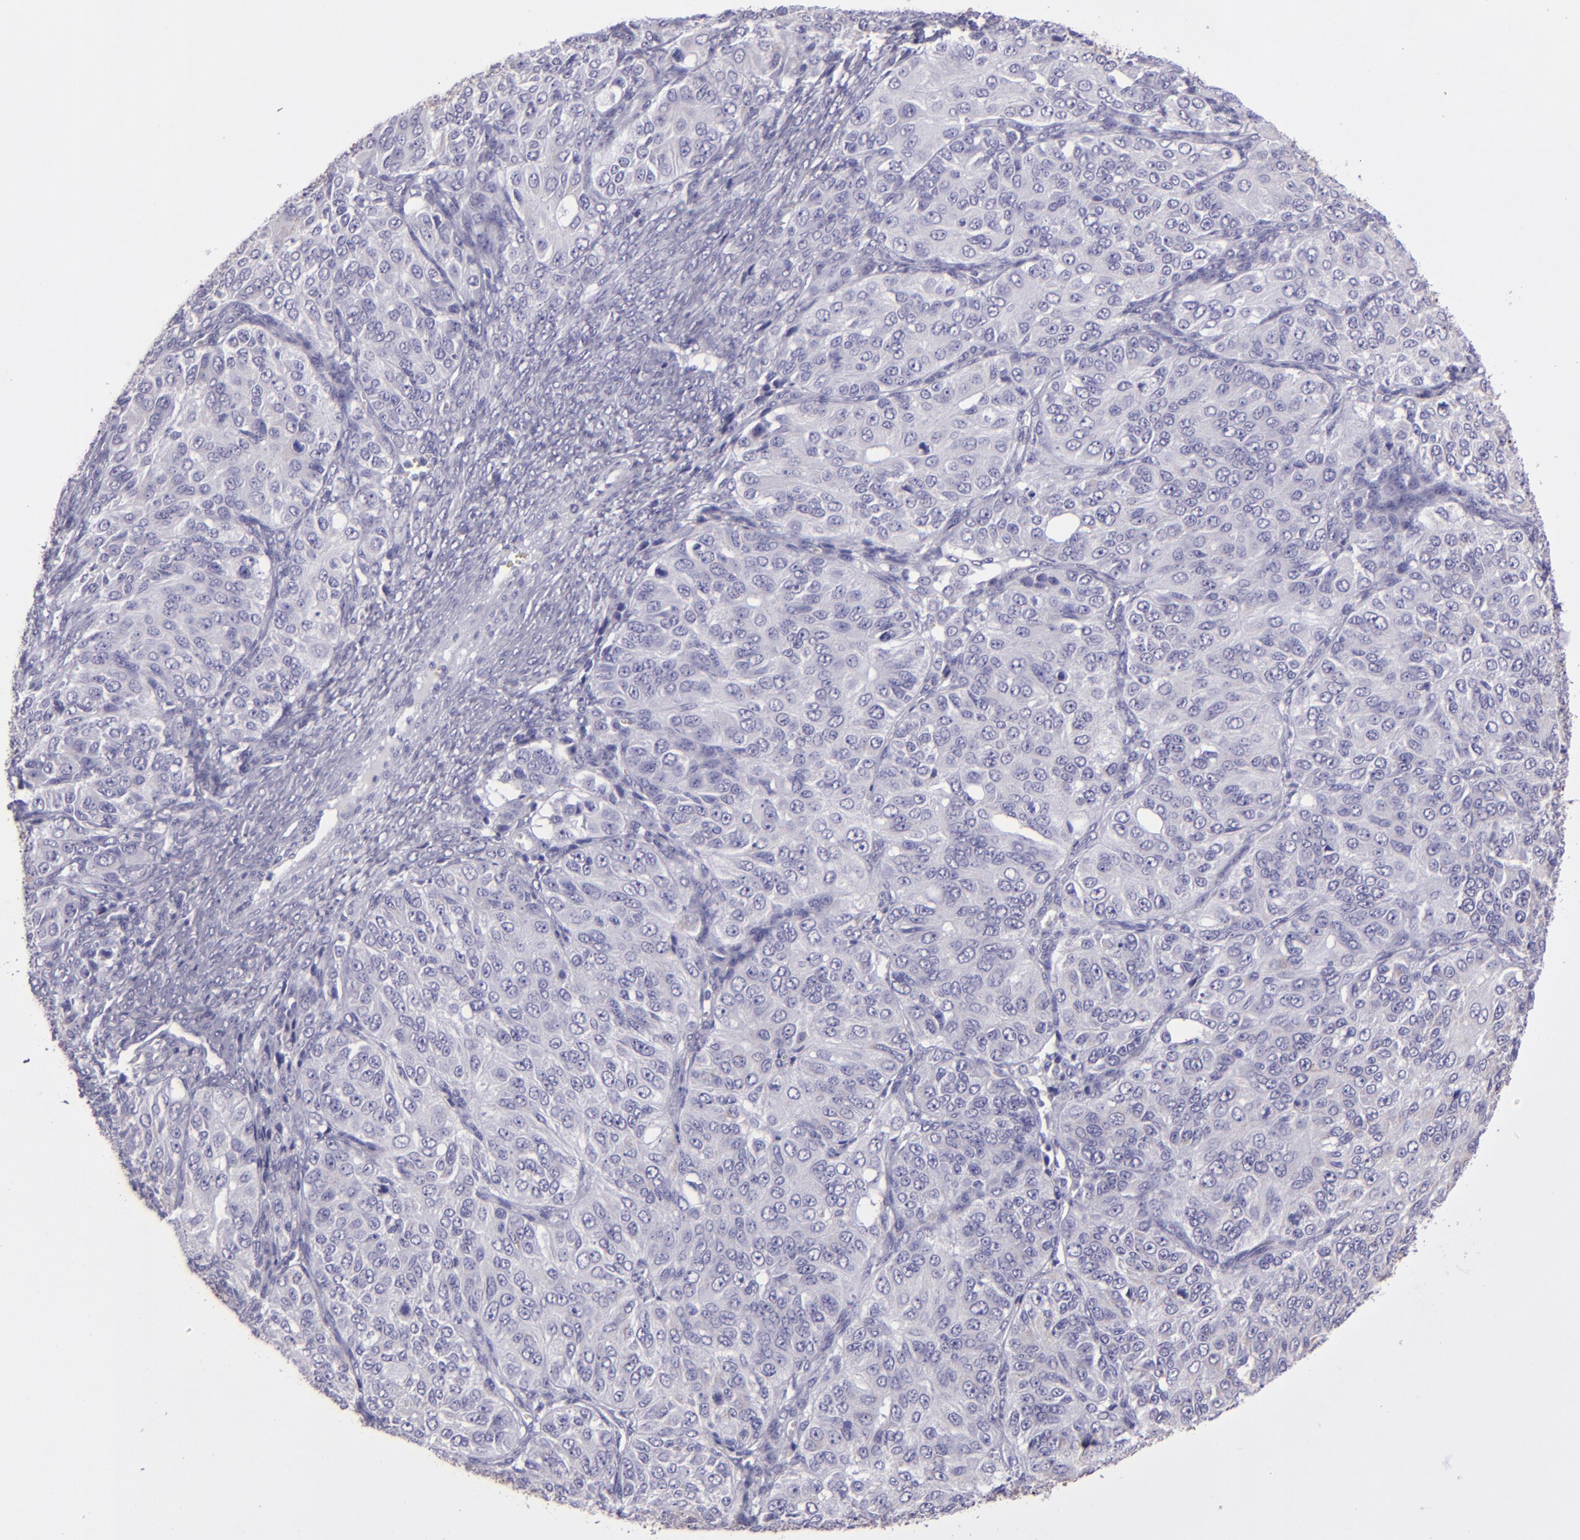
{"staining": {"intensity": "negative", "quantity": "none", "location": "none"}, "tissue": "ovarian cancer", "cell_type": "Tumor cells", "image_type": "cancer", "snomed": [{"axis": "morphology", "description": "Carcinoma, endometroid"}, {"axis": "topography", "description": "Ovary"}], "caption": "A high-resolution histopathology image shows IHC staining of ovarian cancer (endometroid carcinoma), which demonstrates no significant expression in tumor cells.", "gene": "MUC5AC", "patient": {"sex": "female", "age": 51}}